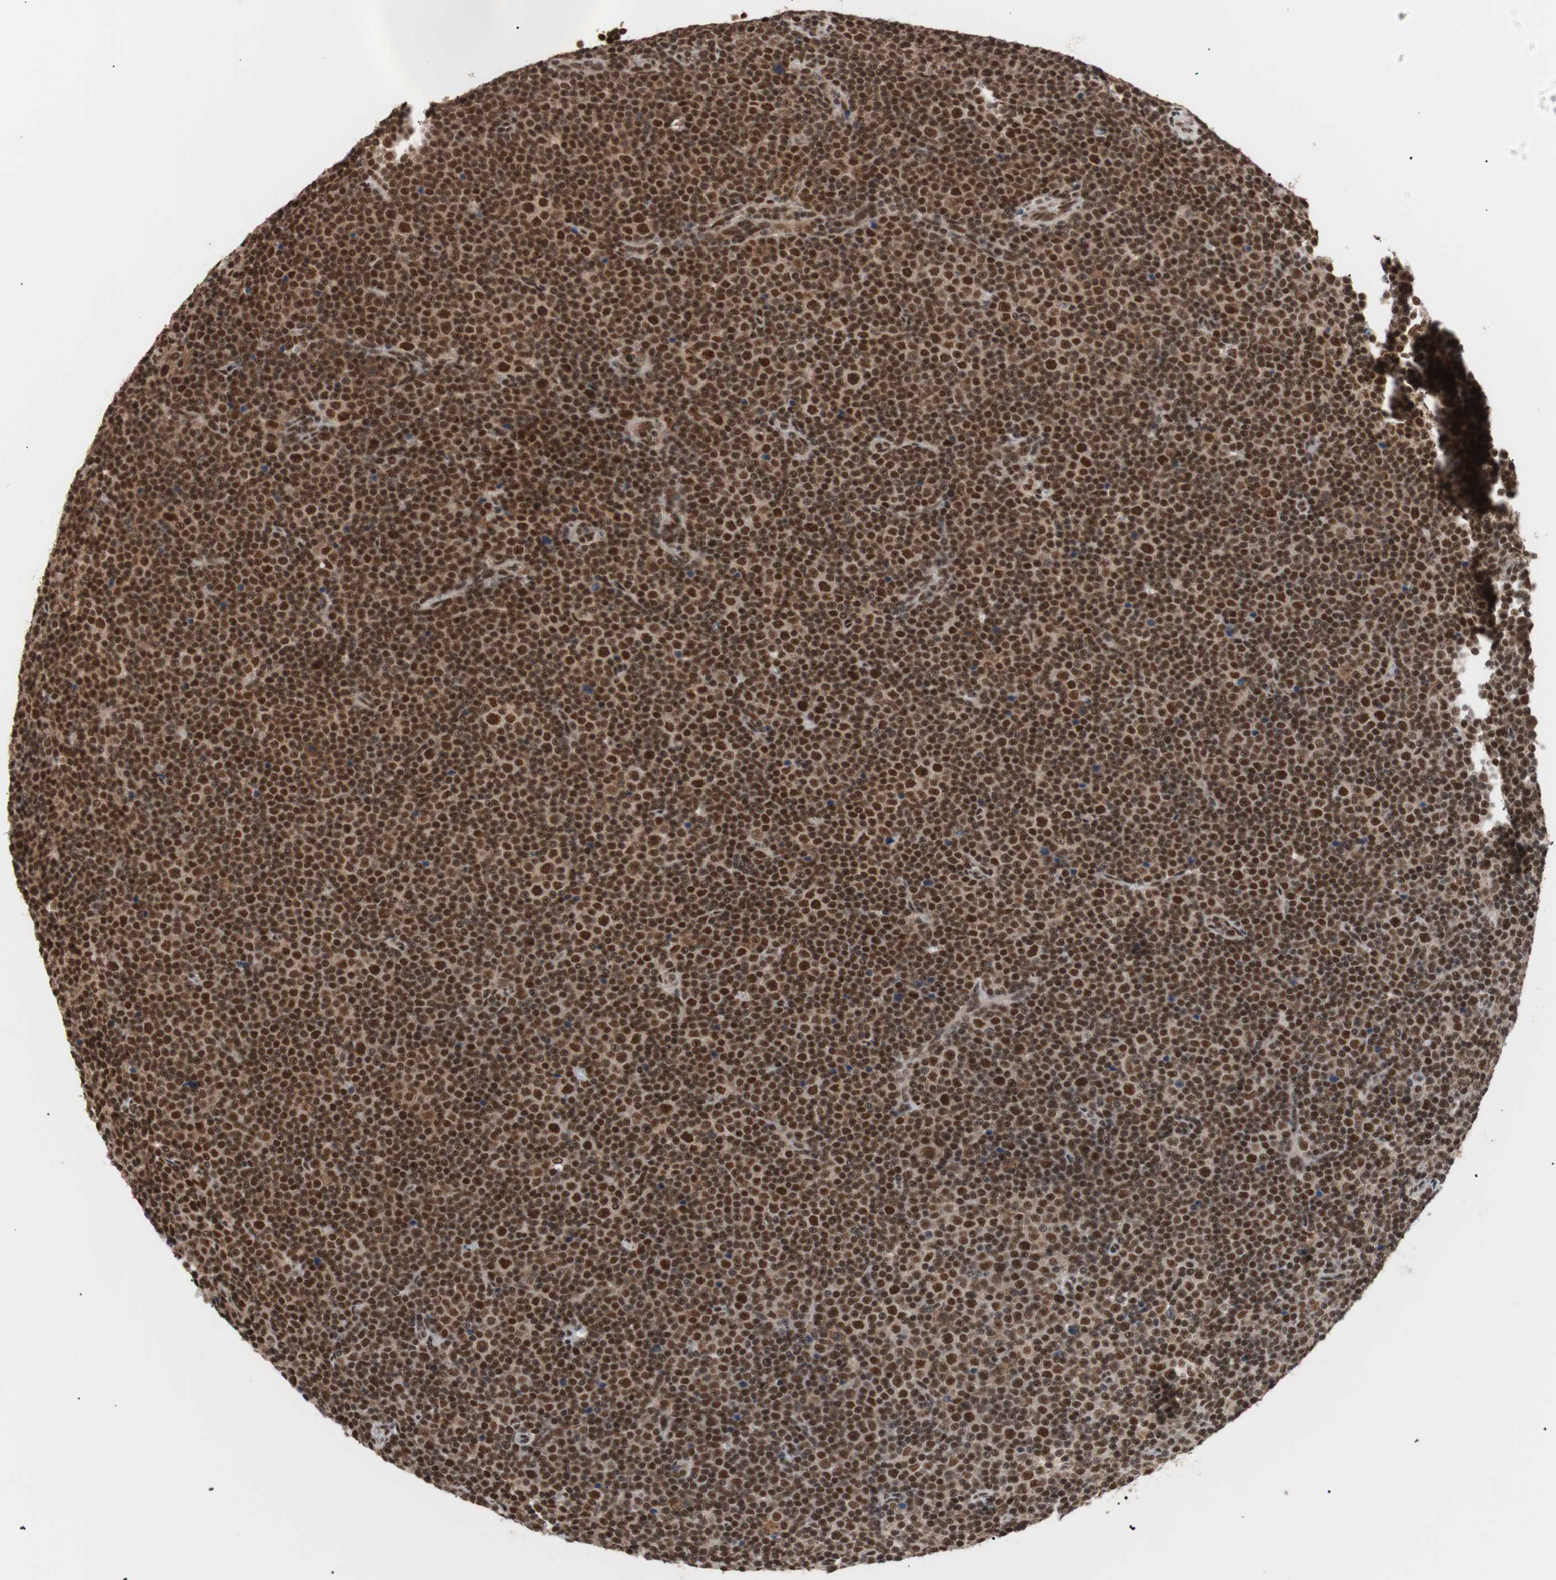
{"staining": {"intensity": "strong", "quantity": ">75%", "location": "nuclear"}, "tissue": "lymphoma", "cell_type": "Tumor cells", "image_type": "cancer", "snomed": [{"axis": "morphology", "description": "Malignant lymphoma, non-Hodgkin's type, Low grade"}, {"axis": "topography", "description": "Lymph node"}], "caption": "A high amount of strong nuclear expression is present in about >75% of tumor cells in low-grade malignant lymphoma, non-Hodgkin's type tissue.", "gene": "CHAMP1", "patient": {"sex": "female", "age": 67}}